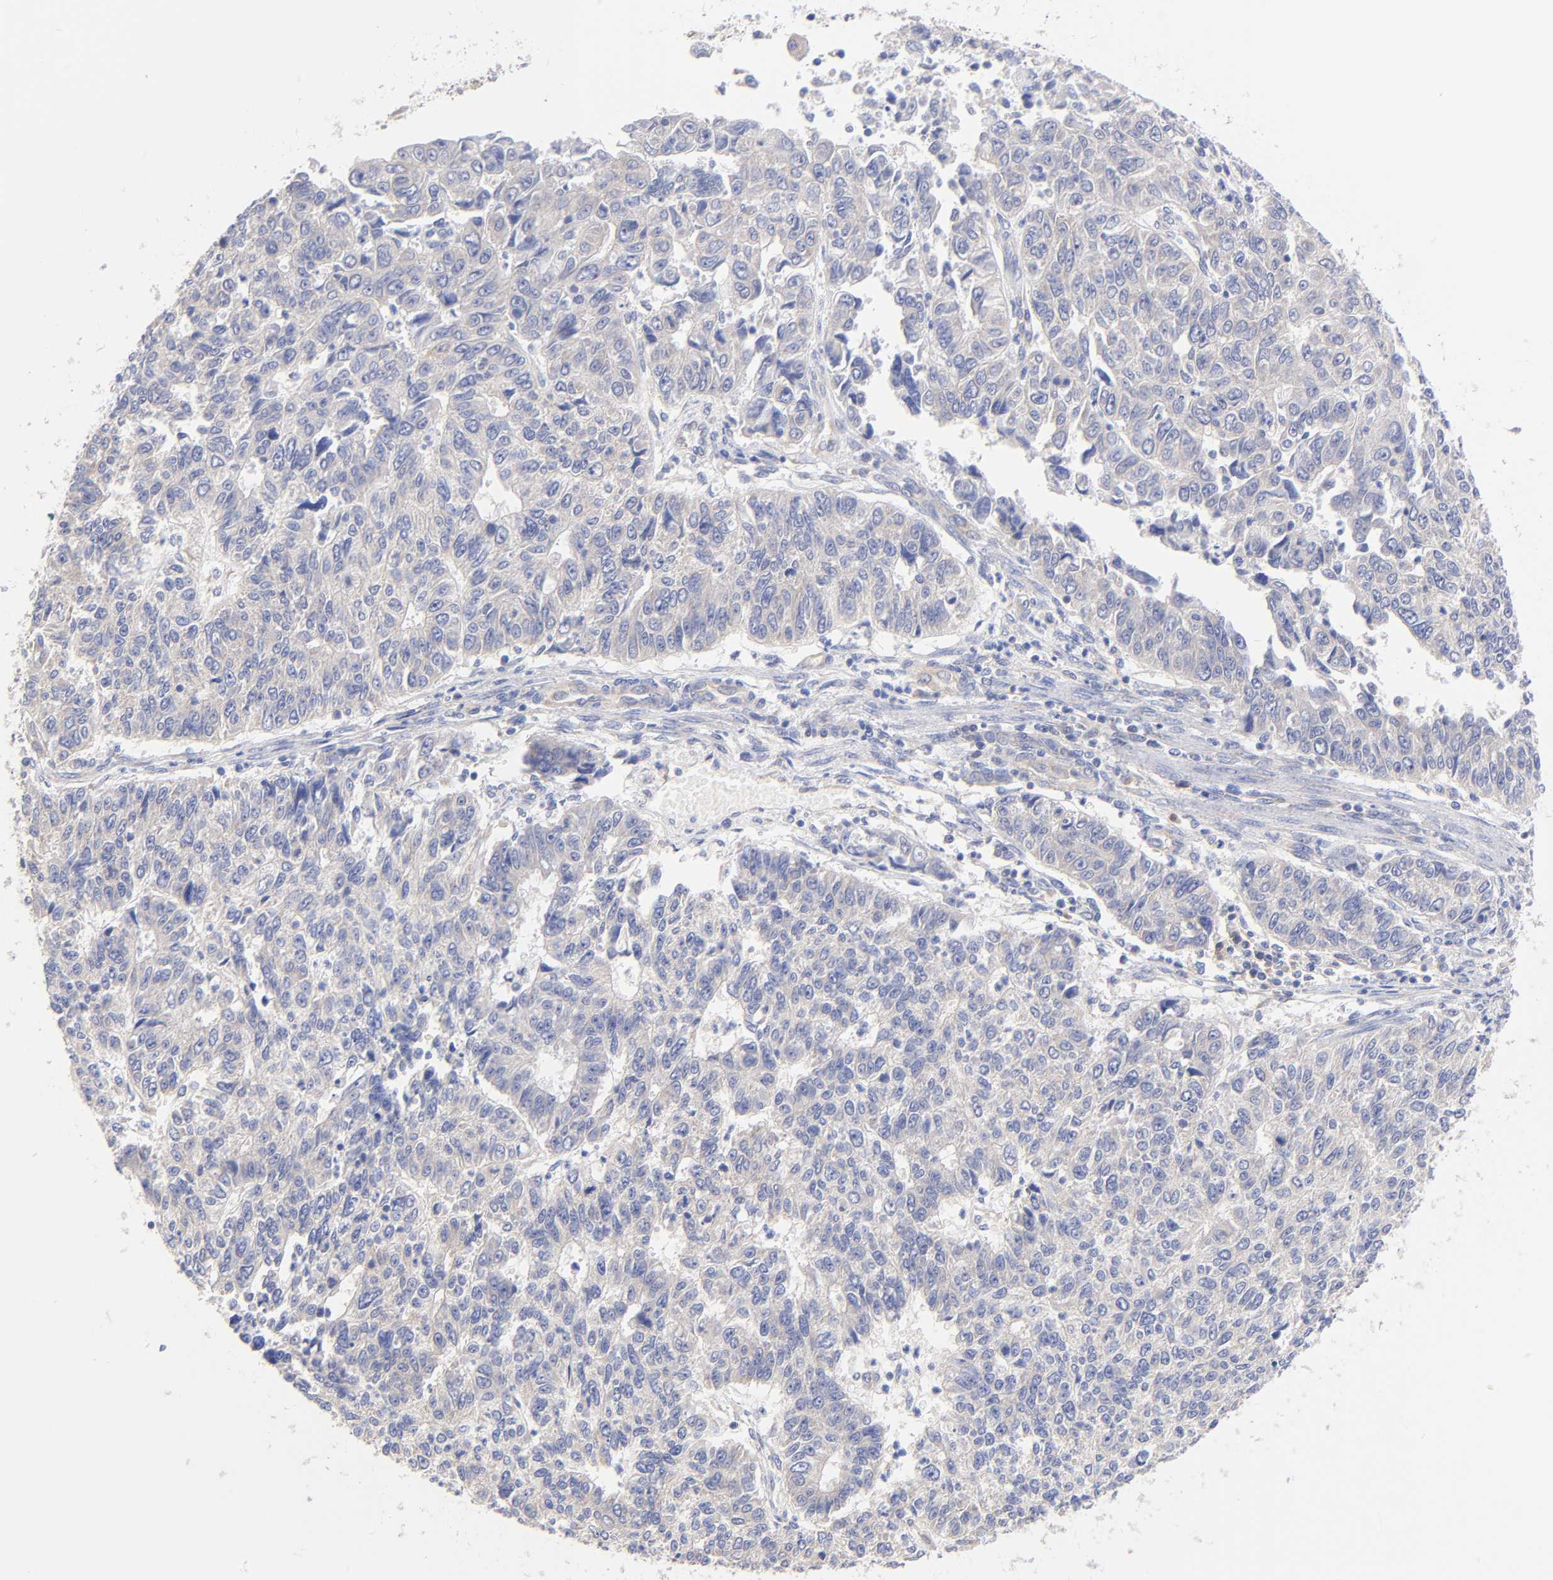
{"staining": {"intensity": "weak", "quantity": ">75%", "location": "cytoplasmic/membranous"}, "tissue": "endometrial cancer", "cell_type": "Tumor cells", "image_type": "cancer", "snomed": [{"axis": "morphology", "description": "Adenocarcinoma, NOS"}, {"axis": "topography", "description": "Endometrium"}], "caption": "Endometrial adenocarcinoma stained with immunohistochemistry (IHC) demonstrates weak cytoplasmic/membranous expression in about >75% of tumor cells.", "gene": "TNFRSF13C", "patient": {"sex": "female", "age": 42}}